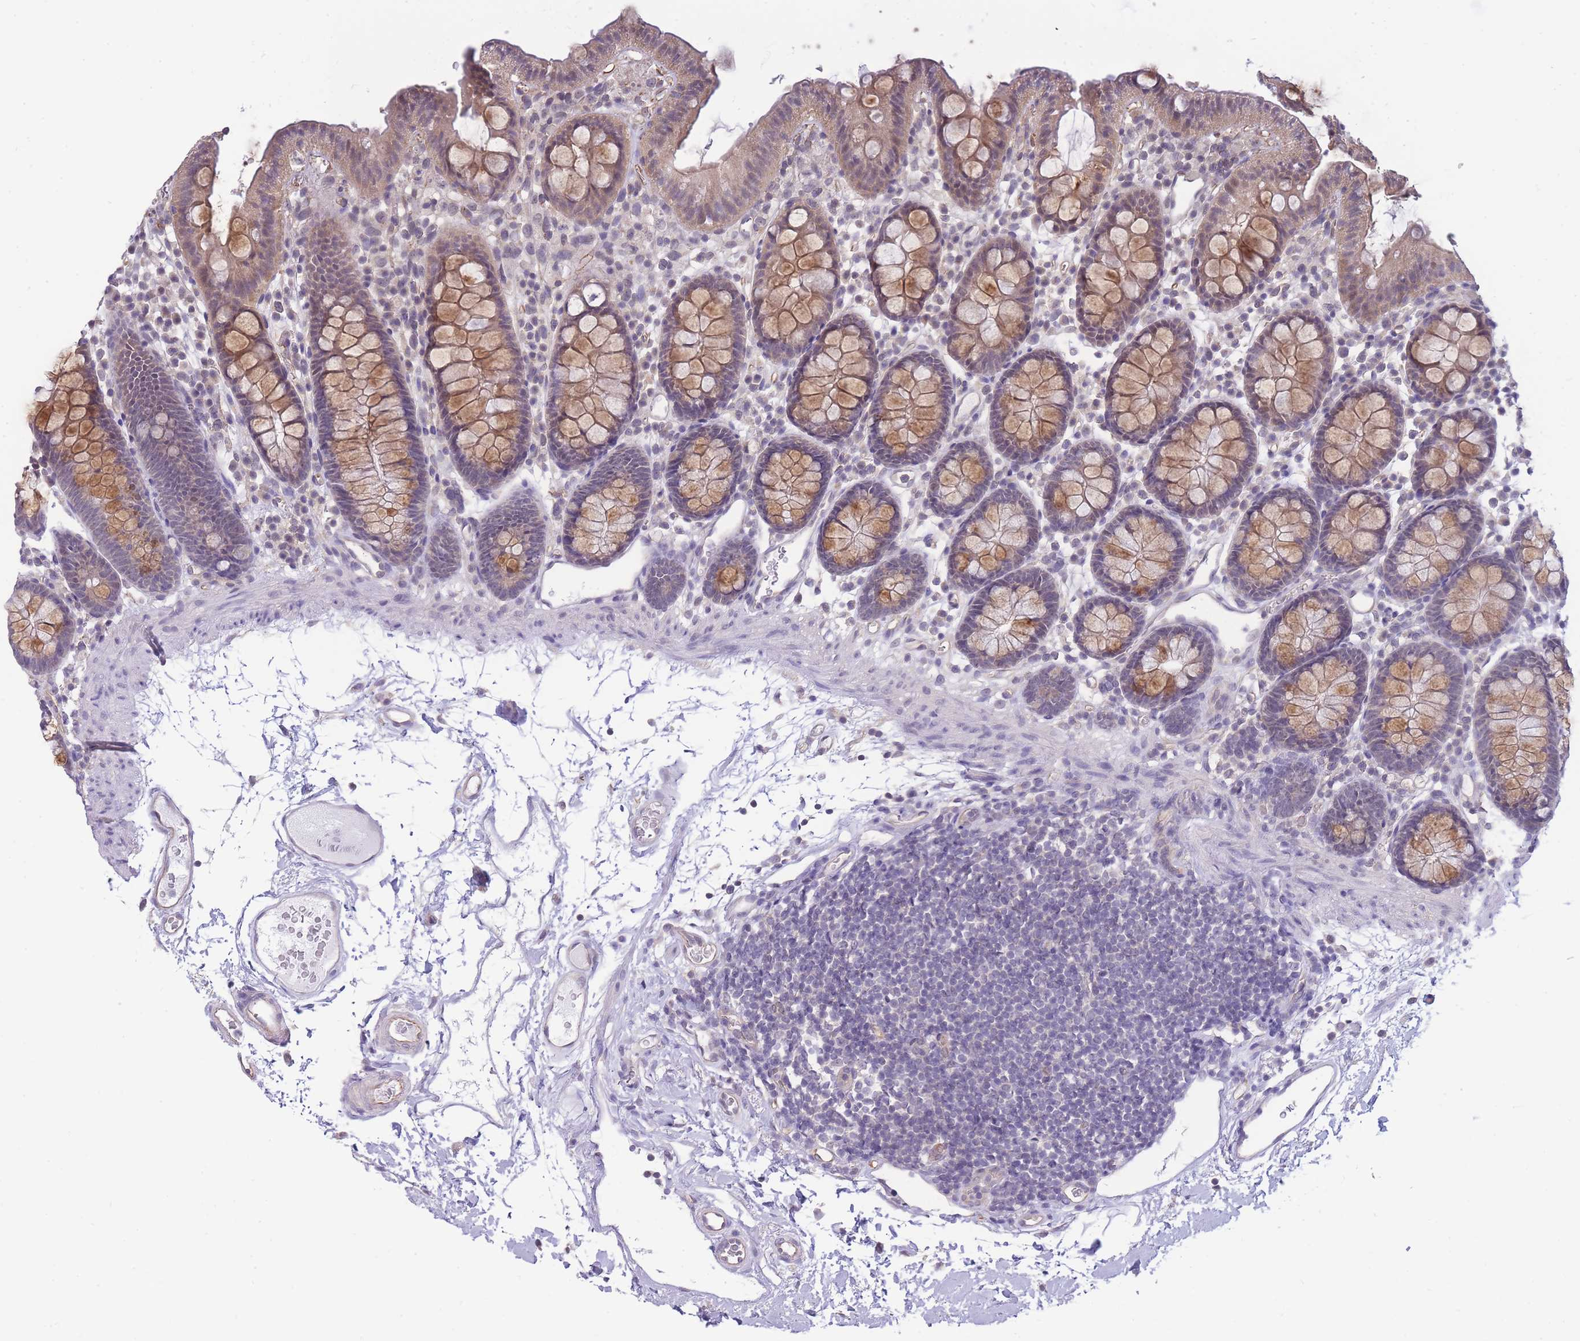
{"staining": {"intensity": "weak", "quantity": "25%-75%", "location": "cytoplasmic/membranous"}, "tissue": "colon", "cell_type": "Endothelial cells", "image_type": "normal", "snomed": [{"axis": "morphology", "description": "Normal tissue, NOS"}, {"axis": "topography", "description": "Colon"}], "caption": "IHC micrograph of benign colon: human colon stained using immunohistochemistry (IHC) shows low levels of weak protein expression localized specifically in the cytoplasmic/membranous of endothelial cells, appearing as a cytoplasmic/membranous brown color.", "gene": "C19orf25", "patient": {"sex": "male", "age": 75}}